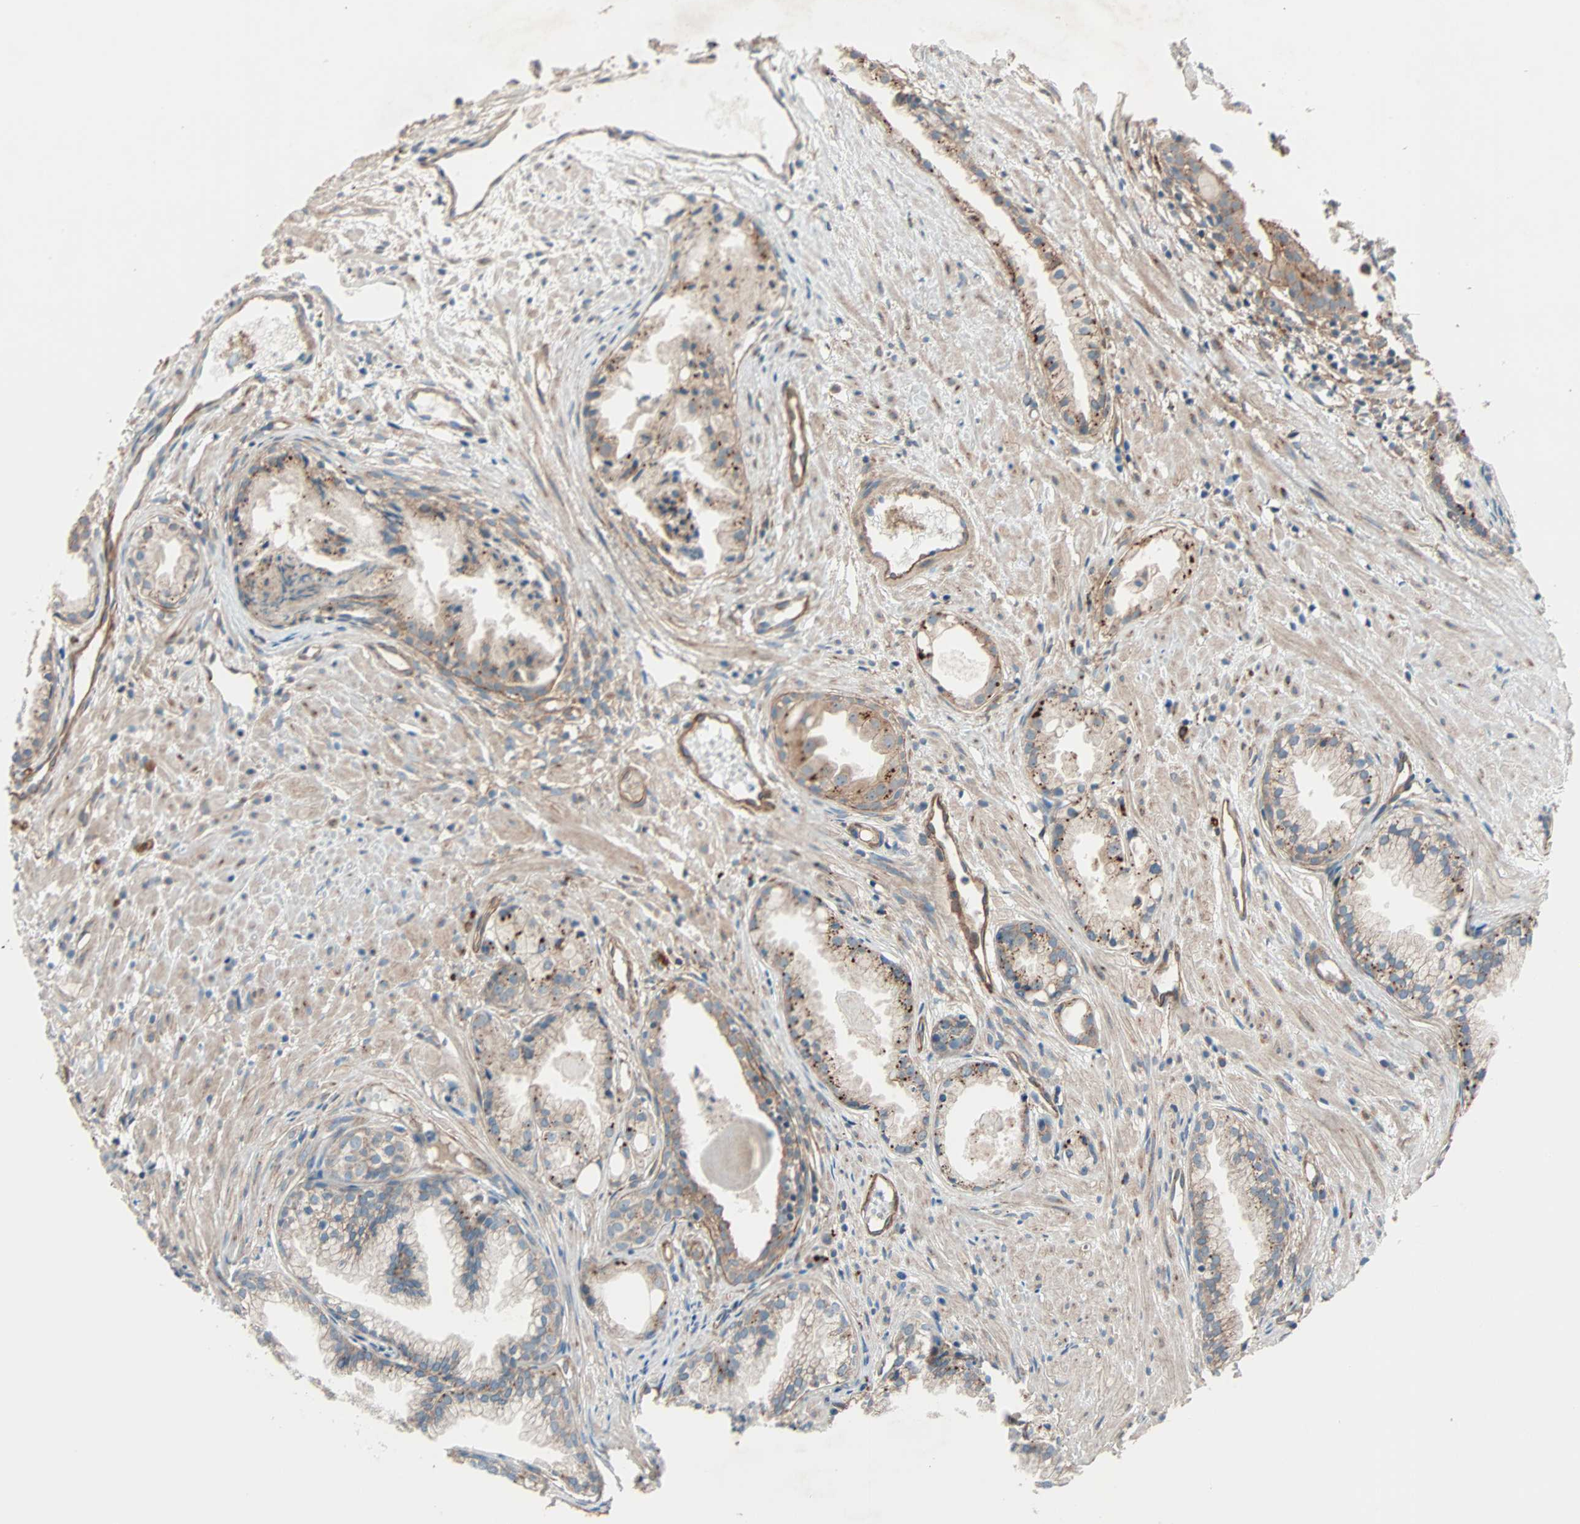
{"staining": {"intensity": "moderate", "quantity": ">75%", "location": "cytoplasmic/membranous"}, "tissue": "prostate cancer", "cell_type": "Tumor cells", "image_type": "cancer", "snomed": [{"axis": "morphology", "description": "Adenocarcinoma, Low grade"}, {"axis": "topography", "description": "Prostate"}], "caption": "Prostate cancer stained for a protein shows moderate cytoplasmic/membranous positivity in tumor cells.", "gene": "PHYH", "patient": {"sex": "male", "age": 72}}